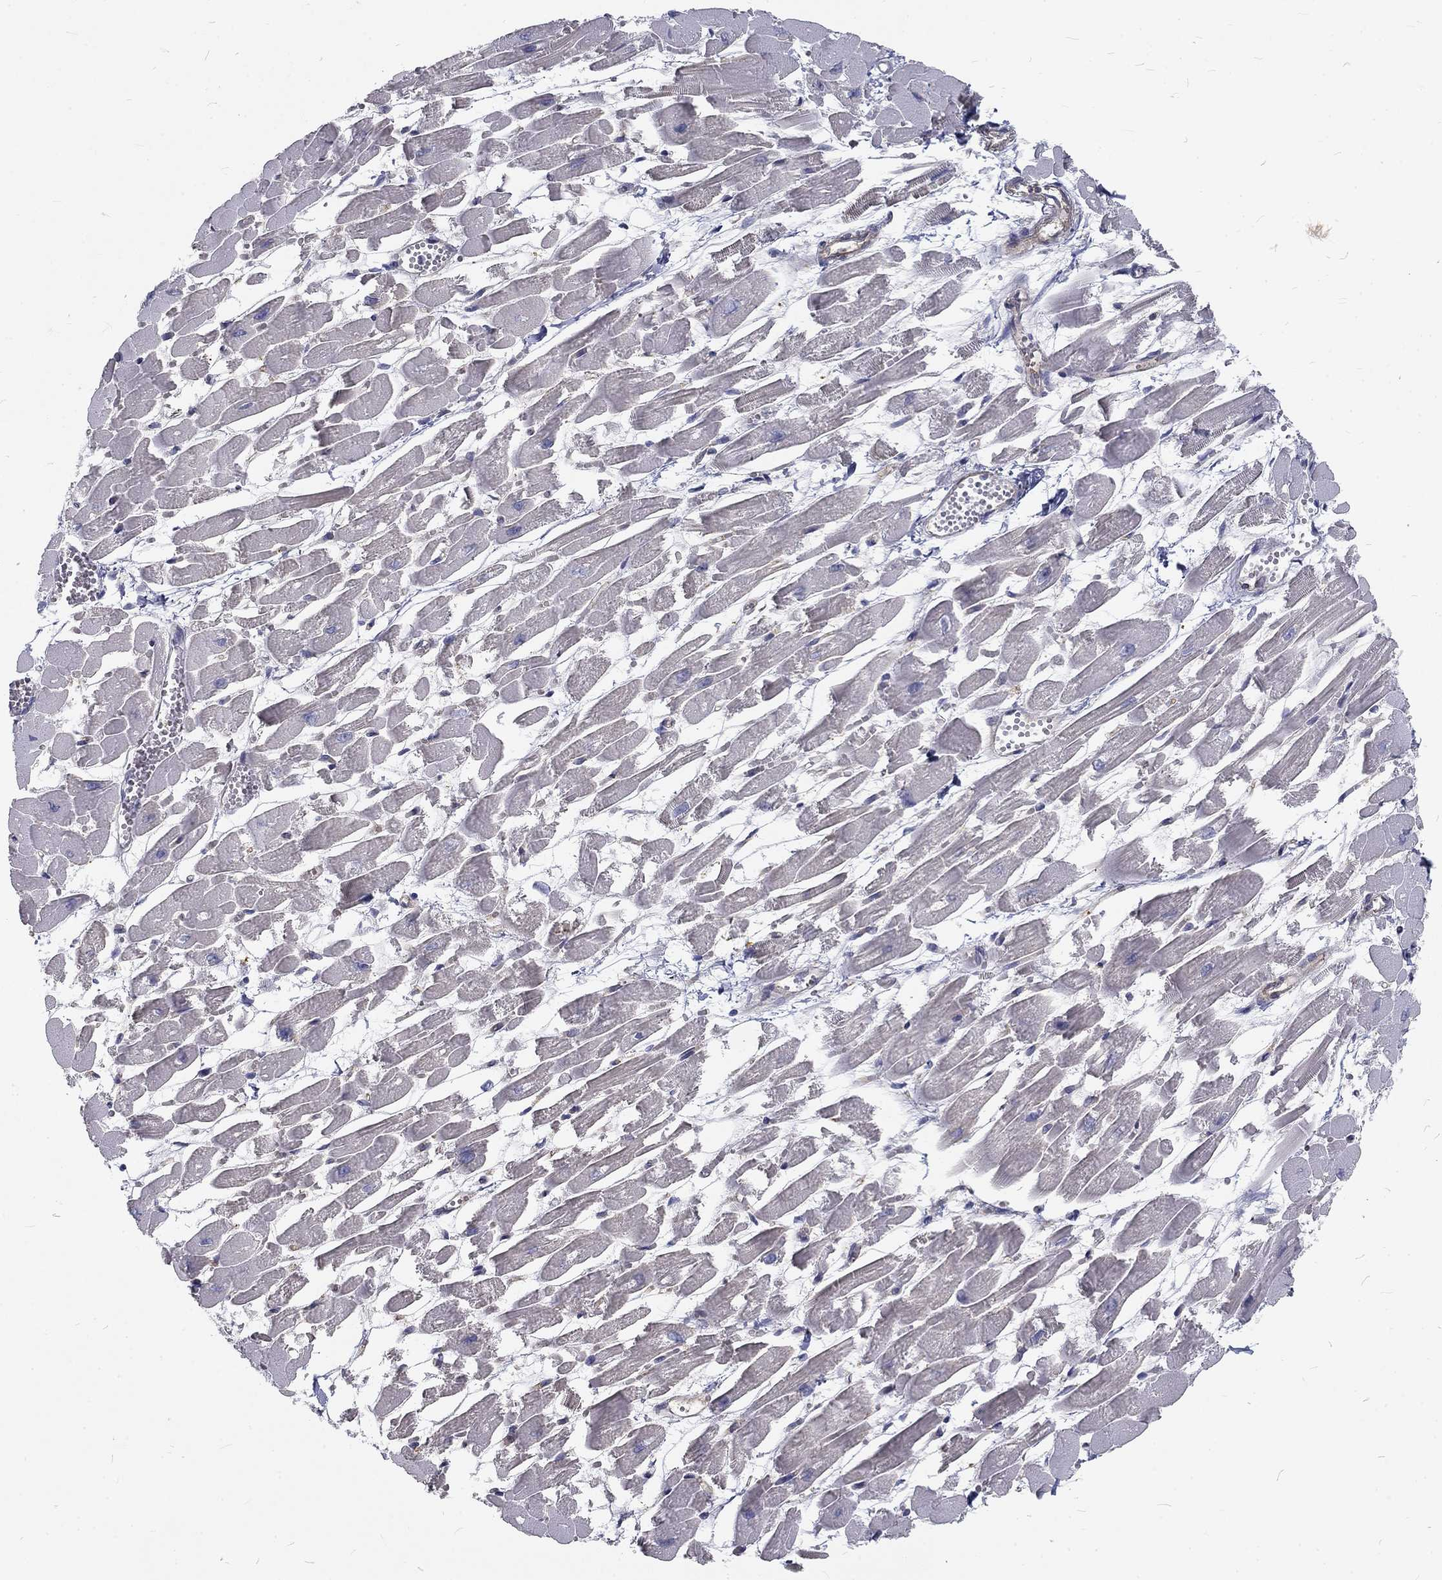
{"staining": {"intensity": "negative", "quantity": "none", "location": "none"}, "tissue": "heart muscle", "cell_type": "Cardiomyocytes", "image_type": "normal", "snomed": [{"axis": "morphology", "description": "Normal tissue, NOS"}, {"axis": "topography", "description": "Heart"}], "caption": "Heart muscle stained for a protein using immunohistochemistry (IHC) demonstrates no staining cardiomyocytes.", "gene": "MTMR11", "patient": {"sex": "female", "age": 52}}